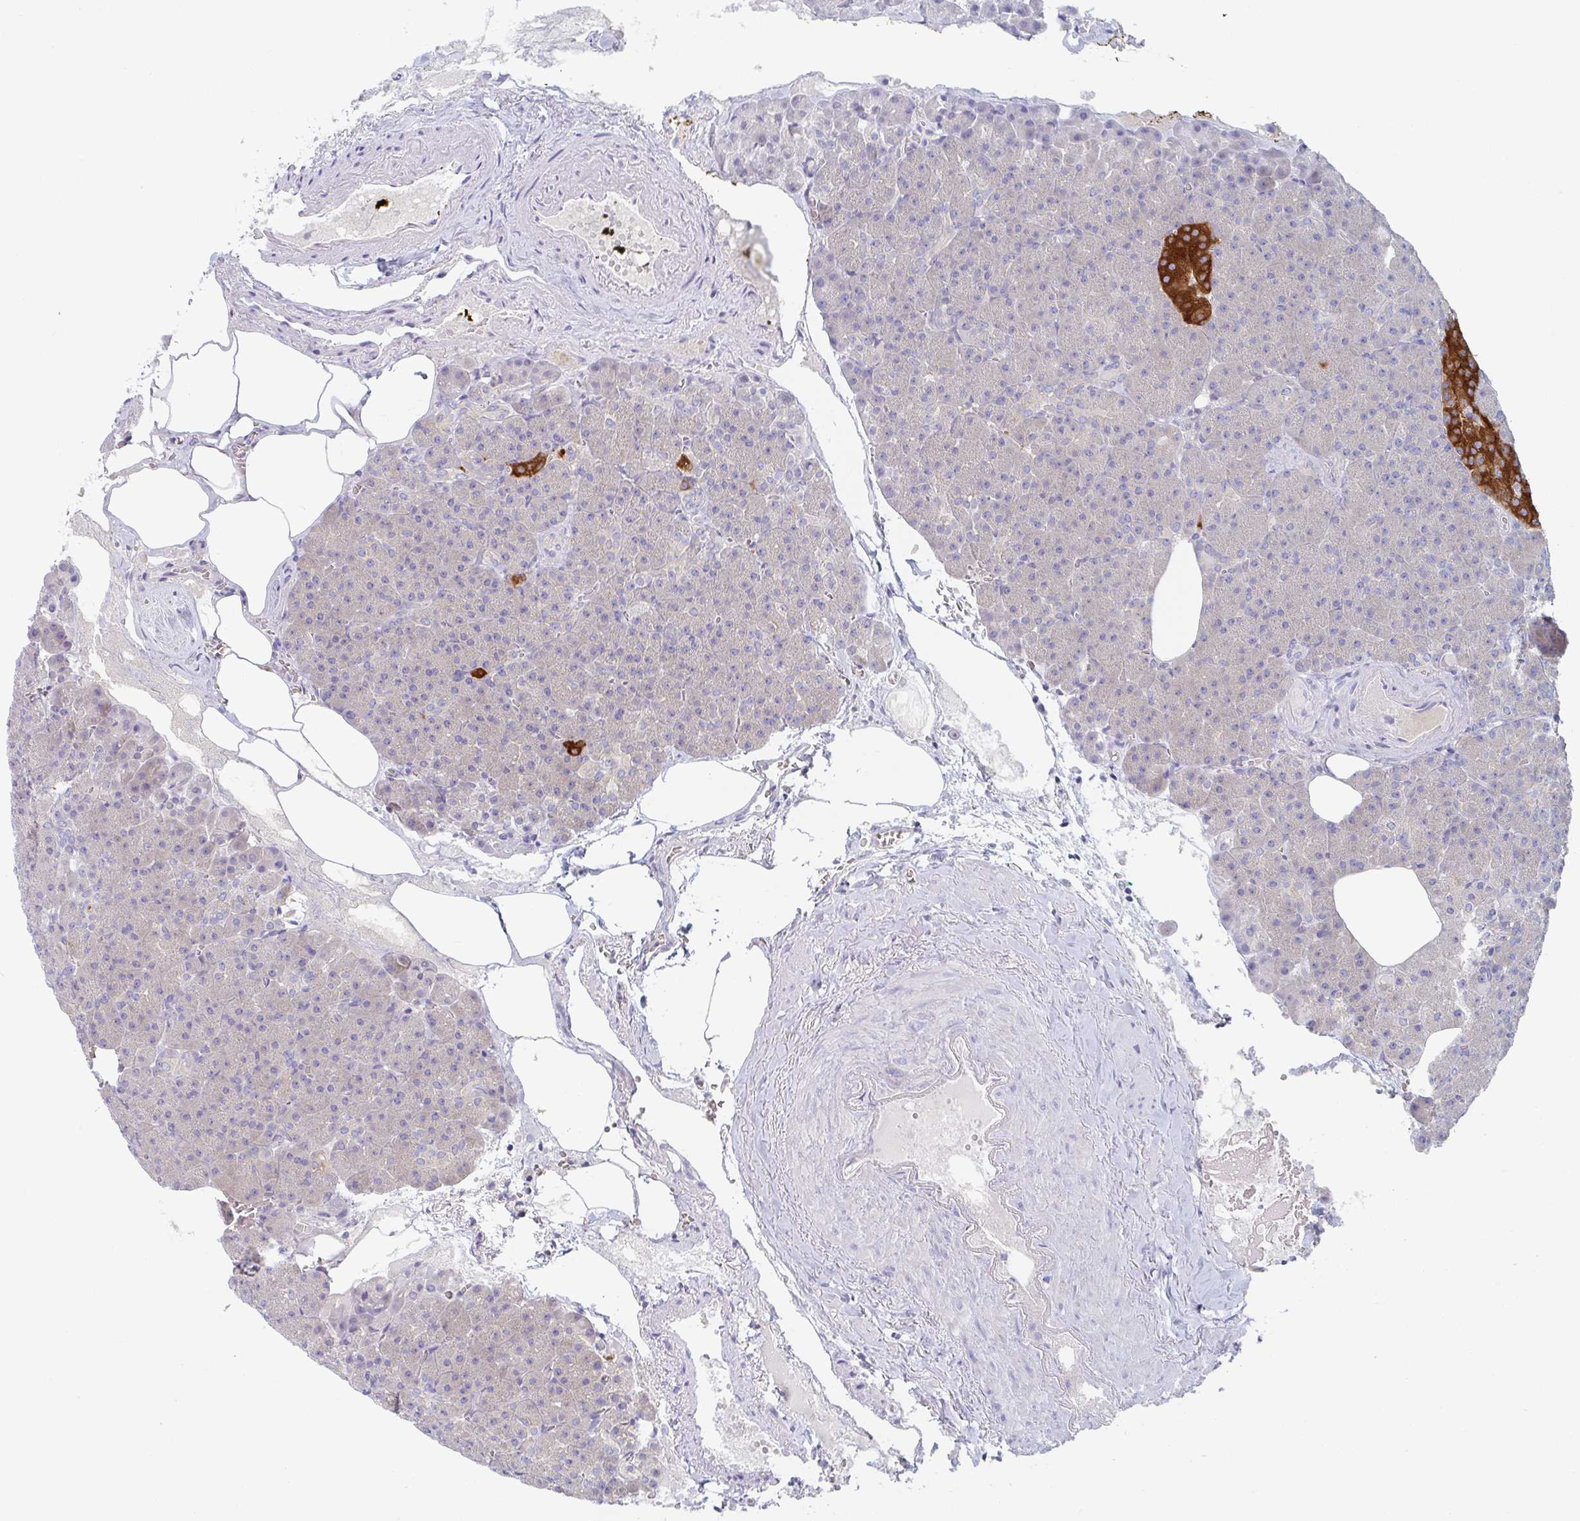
{"staining": {"intensity": "negative", "quantity": "none", "location": "none"}, "tissue": "pancreas", "cell_type": "Exocrine glandular cells", "image_type": "normal", "snomed": [{"axis": "morphology", "description": "Normal tissue, NOS"}, {"axis": "topography", "description": "Pancreas"}], "caption": "This is a histopathology image of immunohistochemistry (IHC) staining of normal pancreas, which shows no positivity in exocrine glandular cells. Nuclei are stained in blue.", "gene": "AMPD2", "patient": {"sex": "female", "age": 74}}